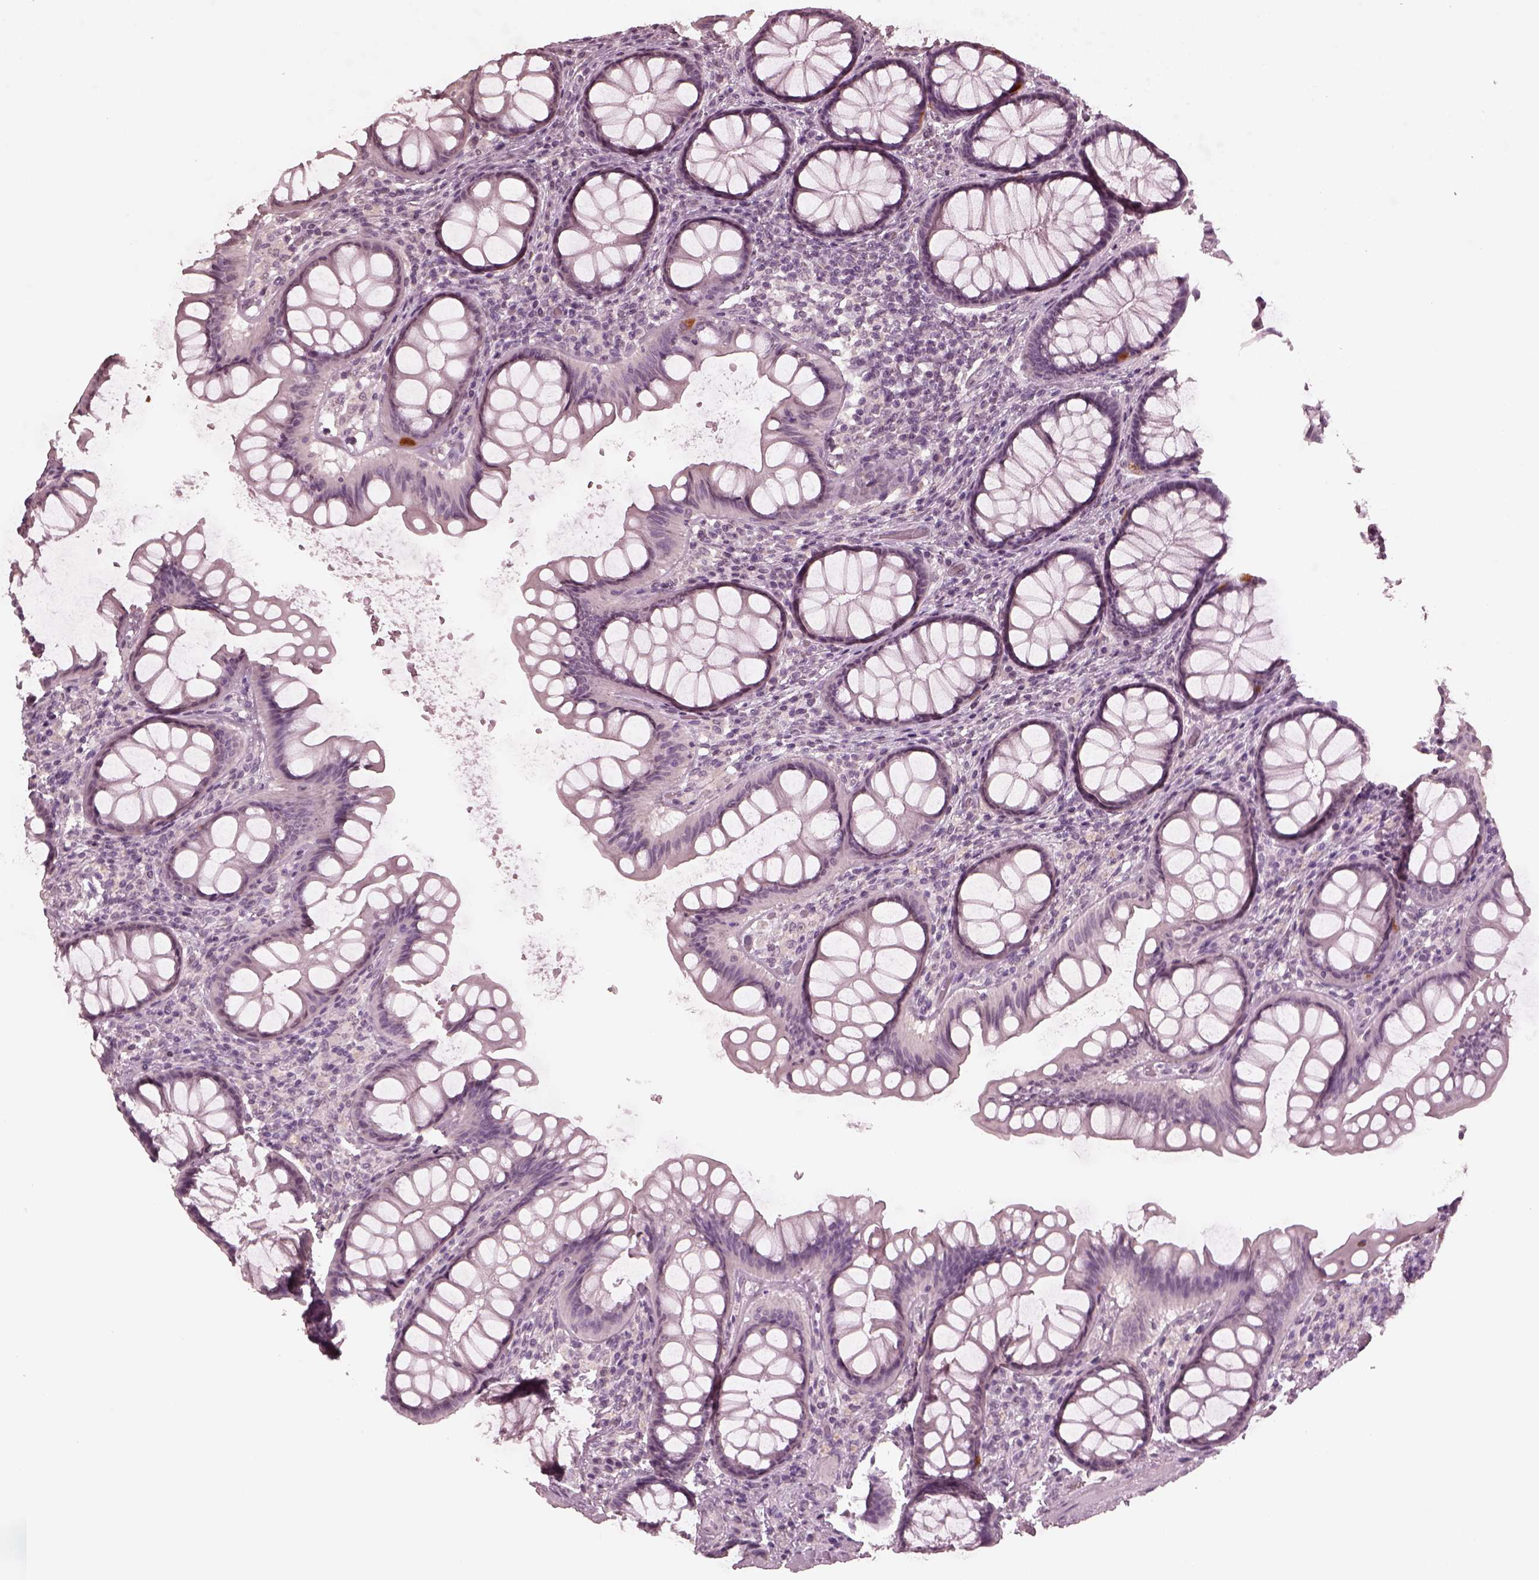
{"staining": {"intensity": "negative", "quantity": "none", "location": "none"}, "tissue": "colon", "cell_type": "Endothelial cells", "image_type": "normal", "snomed": [{"axis": "morphology", "description": "Normal tissue, NOS"}, {"axis": "topography", "description": "Colon"}], "caption": "Immunohistochemistry of benign human colon demonstrates no expression in endothelial cells. (DAB IHC visualized using brightfield microscopy, high magnification).", "gene": "KRT79", "patient": {"sex": "female", "age": 65}}